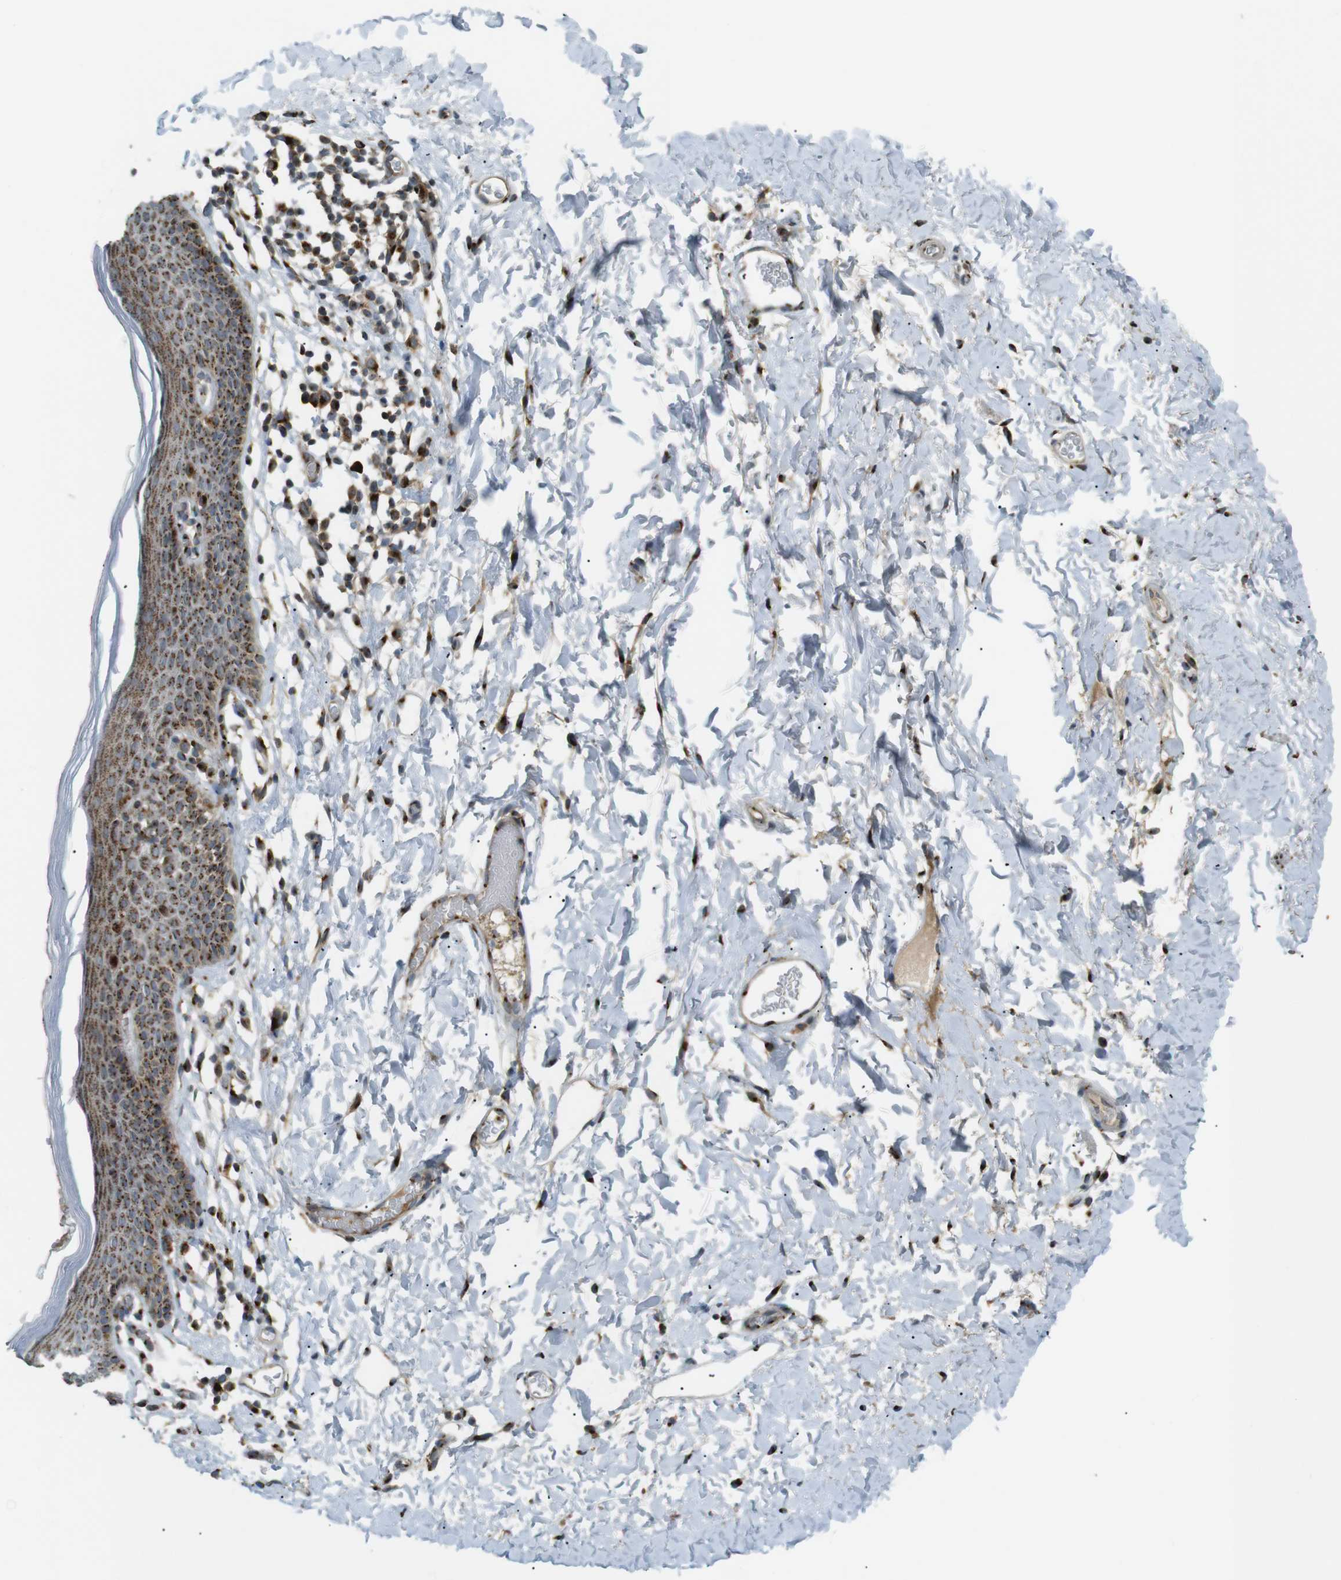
{"staining": {"intensity": "moderate", "quantity": ">75%", "location": "cytoplasmic/membranous"}, "tissue": "skin", "cell_type": "Epidermal cells", "image_type": "normal", "snomed": [{"axis": "morphology", "description": "Normal tissue, NOS"}, {"axis": "topography", "description": "Adipose tissue"}, {"axis": "topography", "description": "Vascular tissue"}, {"axis": "topography", "description": "Anal"}, {"axis": "topography", "description": "Peripheral nerve tissue"}], "caption": "Skin stained for a protein reveals moderate cytoplasmic/membranous positivity in epidermal cells. (brown staining indicates protein expression, while blue staining denotes nuclei).", "gene": "TMED4", "patient": {"sex": "female", "age": 54}}